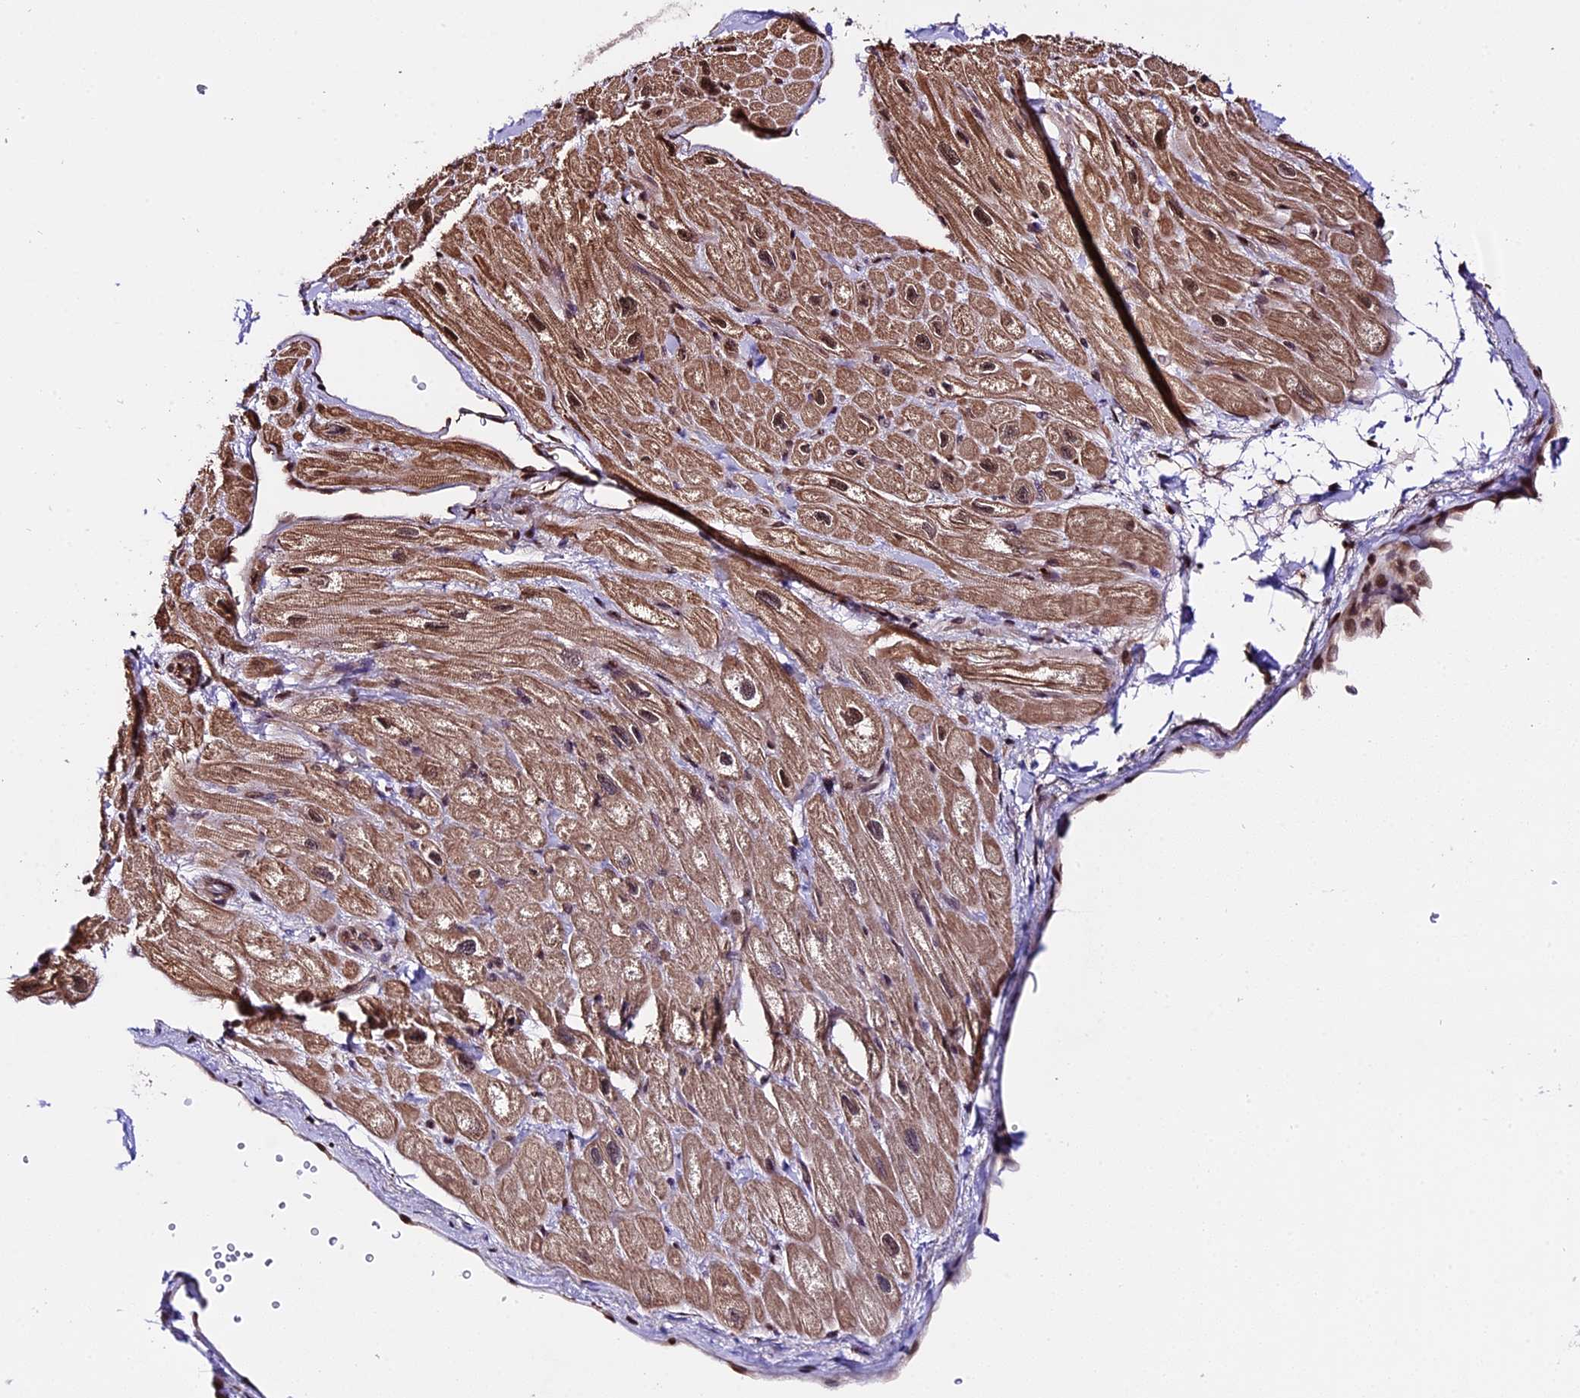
{"staining": {"intensity": "moderate", "quantity": "<25%", "location": "cytoplasmic/membranous,nuclear"}, "tissue": "heart muscle", "cell_type": "Cardiomyocytes", "image_type": "normal", "snomed": [{"axis": "morphology", "description": "Normal tissue, NOS"}, {"axis": "topography", "description": "Heart"}], "caption": "An immunohistochemistry histopathology image of normal tissue is shown. Protein staining in brown highlights moderate cytoplasmic/membranous,nuclear positivity in heart muscle within cardiomyocytes. The staining was performed using DAB, with brown indicating positive protein expression. Nuclei are stained blue with hematoxylin.", "gene": "HERPUD1", "patient": {"sex": "male", "age": 65}}